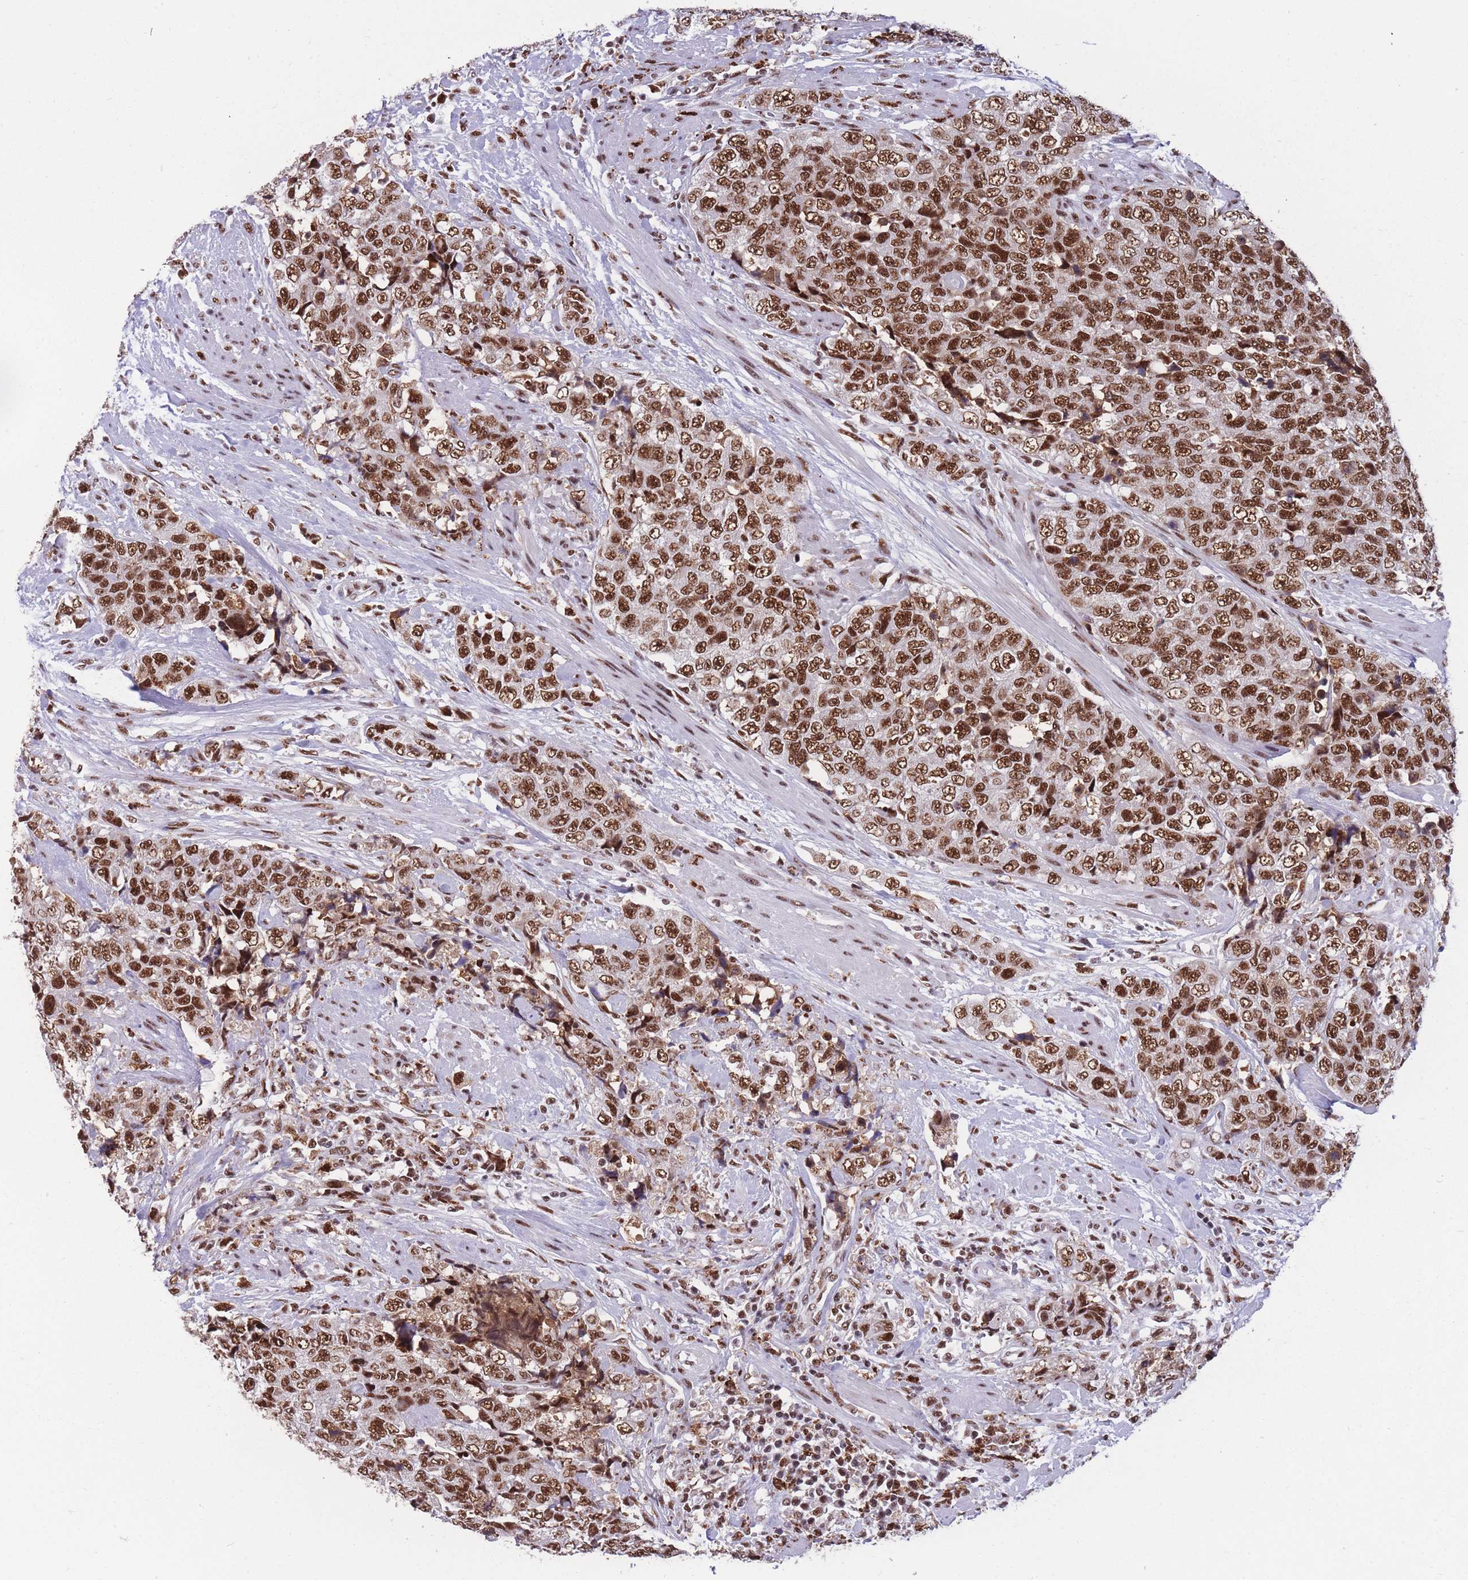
{"staining": {"intensity": "moderate", "quantity": ">75%", "location": "nuclear"}, "tissue": "urothelial cancer", "cell_type": "Tumor cells", "image_type": "cancer", "snomed": [{"axis": "morphology", "description": "Urothelial carcinoma, High grade"}, {"axis": "topography", "description": "Urinary bladder"}], "caption": "About >75% of tumor cells in human urothelial cancer show moderate nuclear protein expression as visualized by brown immunohistochemical staining.", "gene": "PRPF19", "patient": {"sex": "female", "age": 78}}